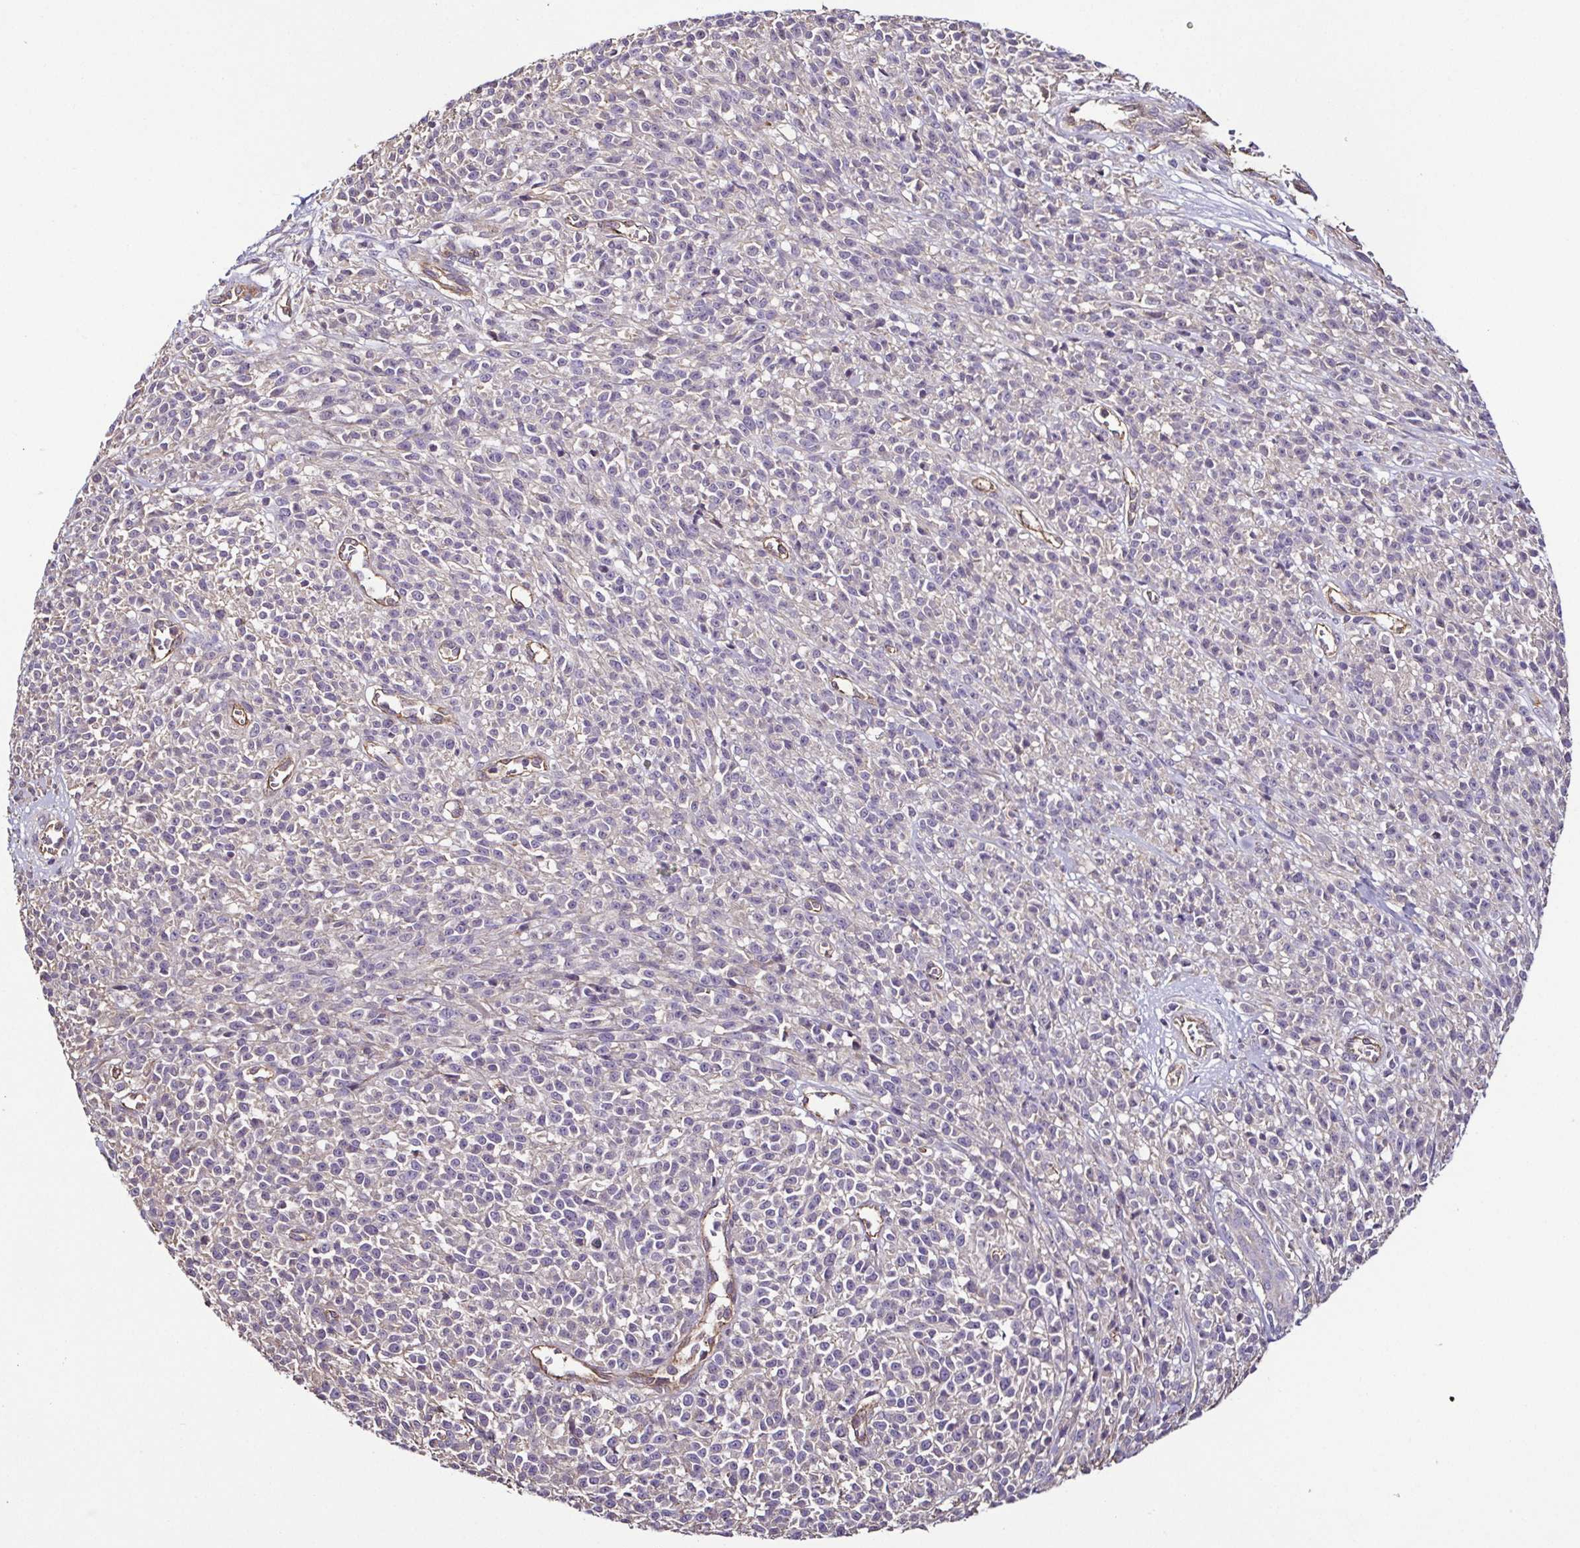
{"staining": {"intensity": "negative", "quantity": "none", "location": "none"}, "tissue": "melanoma", "cell_type": "Tumor cells", "image_type": "cancer", "snomed": [{"axis": "morphology", "description": "Malignant melanoma, NOS"}, {"axis": "topography", "description": "Skin"}, {"axis": "topography", "description": "Skin of trunk"}], "caption": "Tumor cells are negative for brown protein staining in malignant melanoma.", "gene": "LMOD2", "patient": {"sex": "male", "age": 74}}